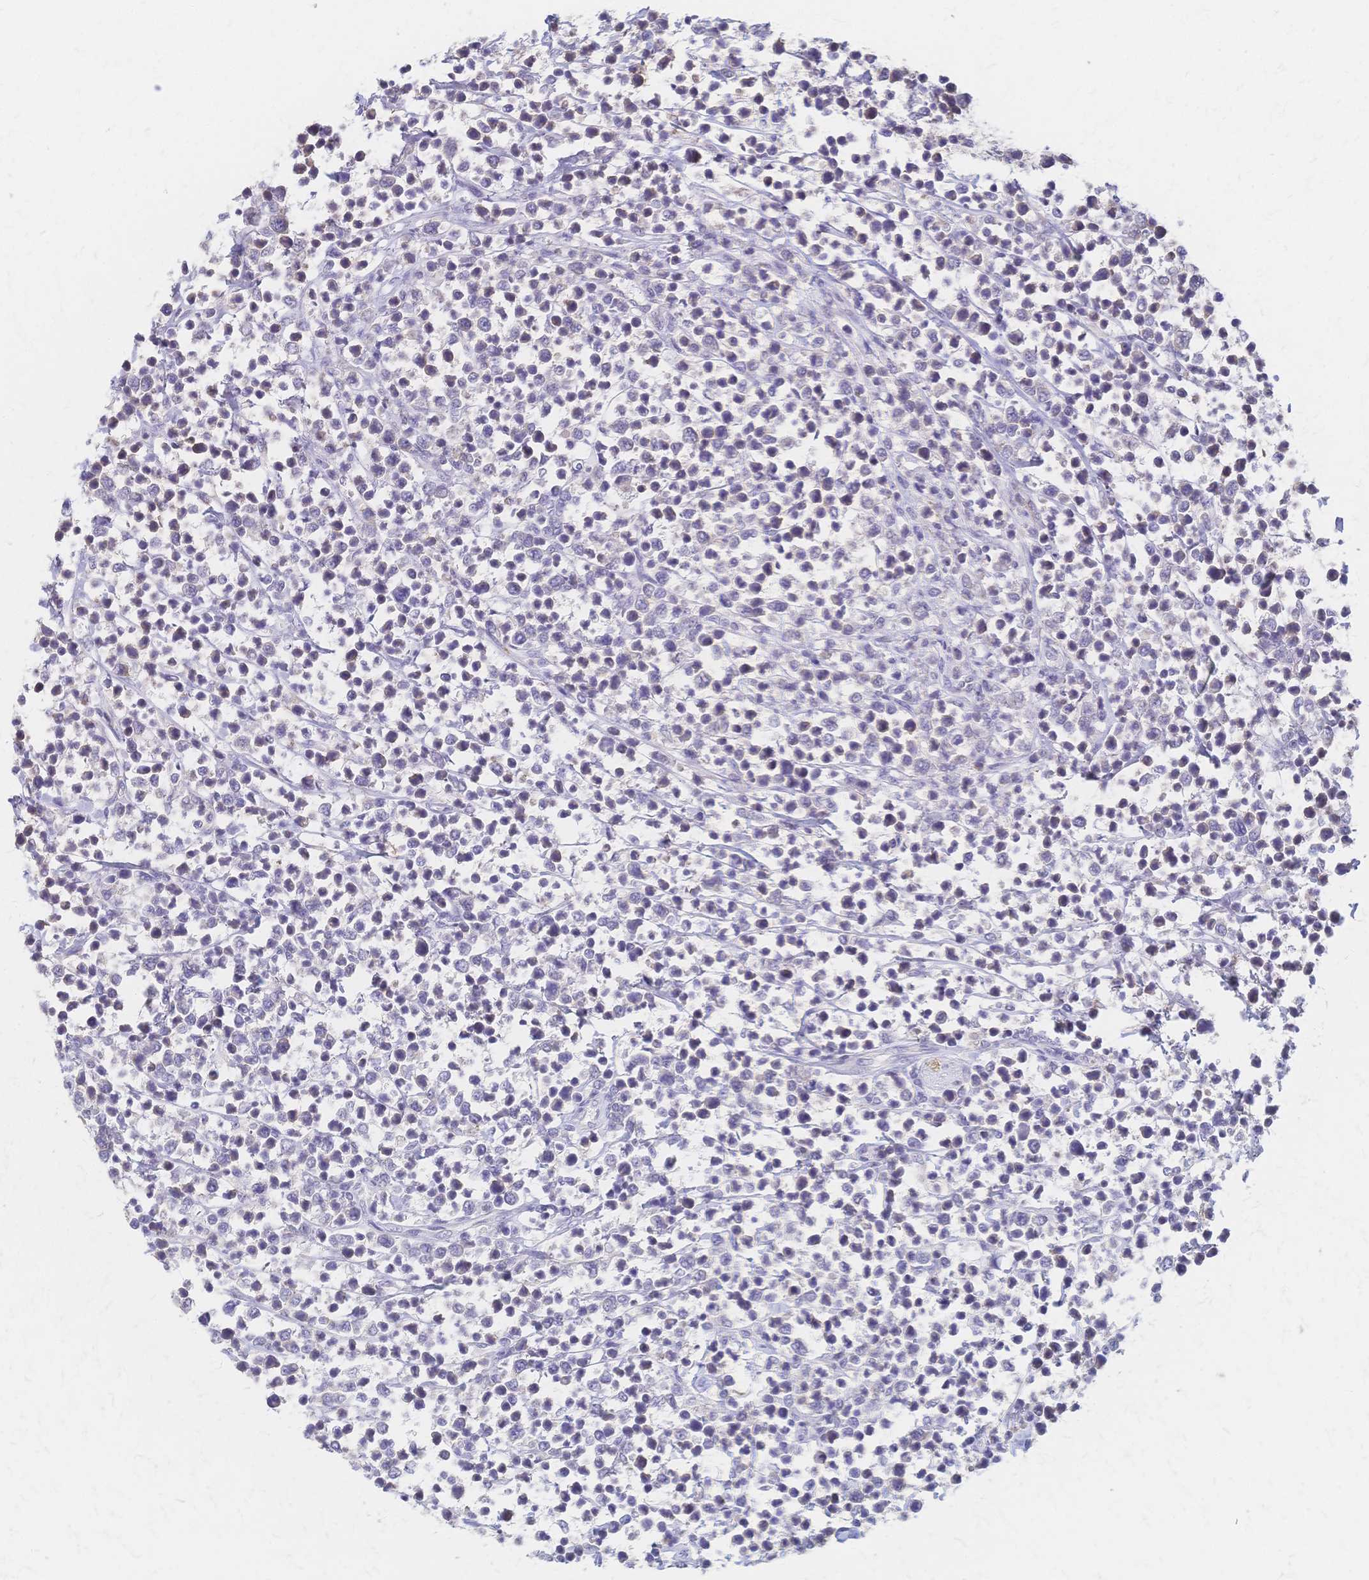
{"staining": {"intensity": "negative", "quantity": "none", "location": "none"}, "tissue": "lymphoma", "cell_type": "Tumor cells", "image_type": "cancer", "snomed": [{"axis": "morphology", "description": "Malignant lymphoma, non-Hodgkin's type, High grade"}, {"axis": "topography", "description": "Soft tissue"}], "caption": "A photomicrograph of lymphoma stained for a protein displays no brown staining in tumor cells. (DAB (3,3'-diaminobenzidine) IHC visualized using brightfield microscopy, high magnification).", "gene": "CYB5A", "patient": {"sex": "female", "age": 56}}